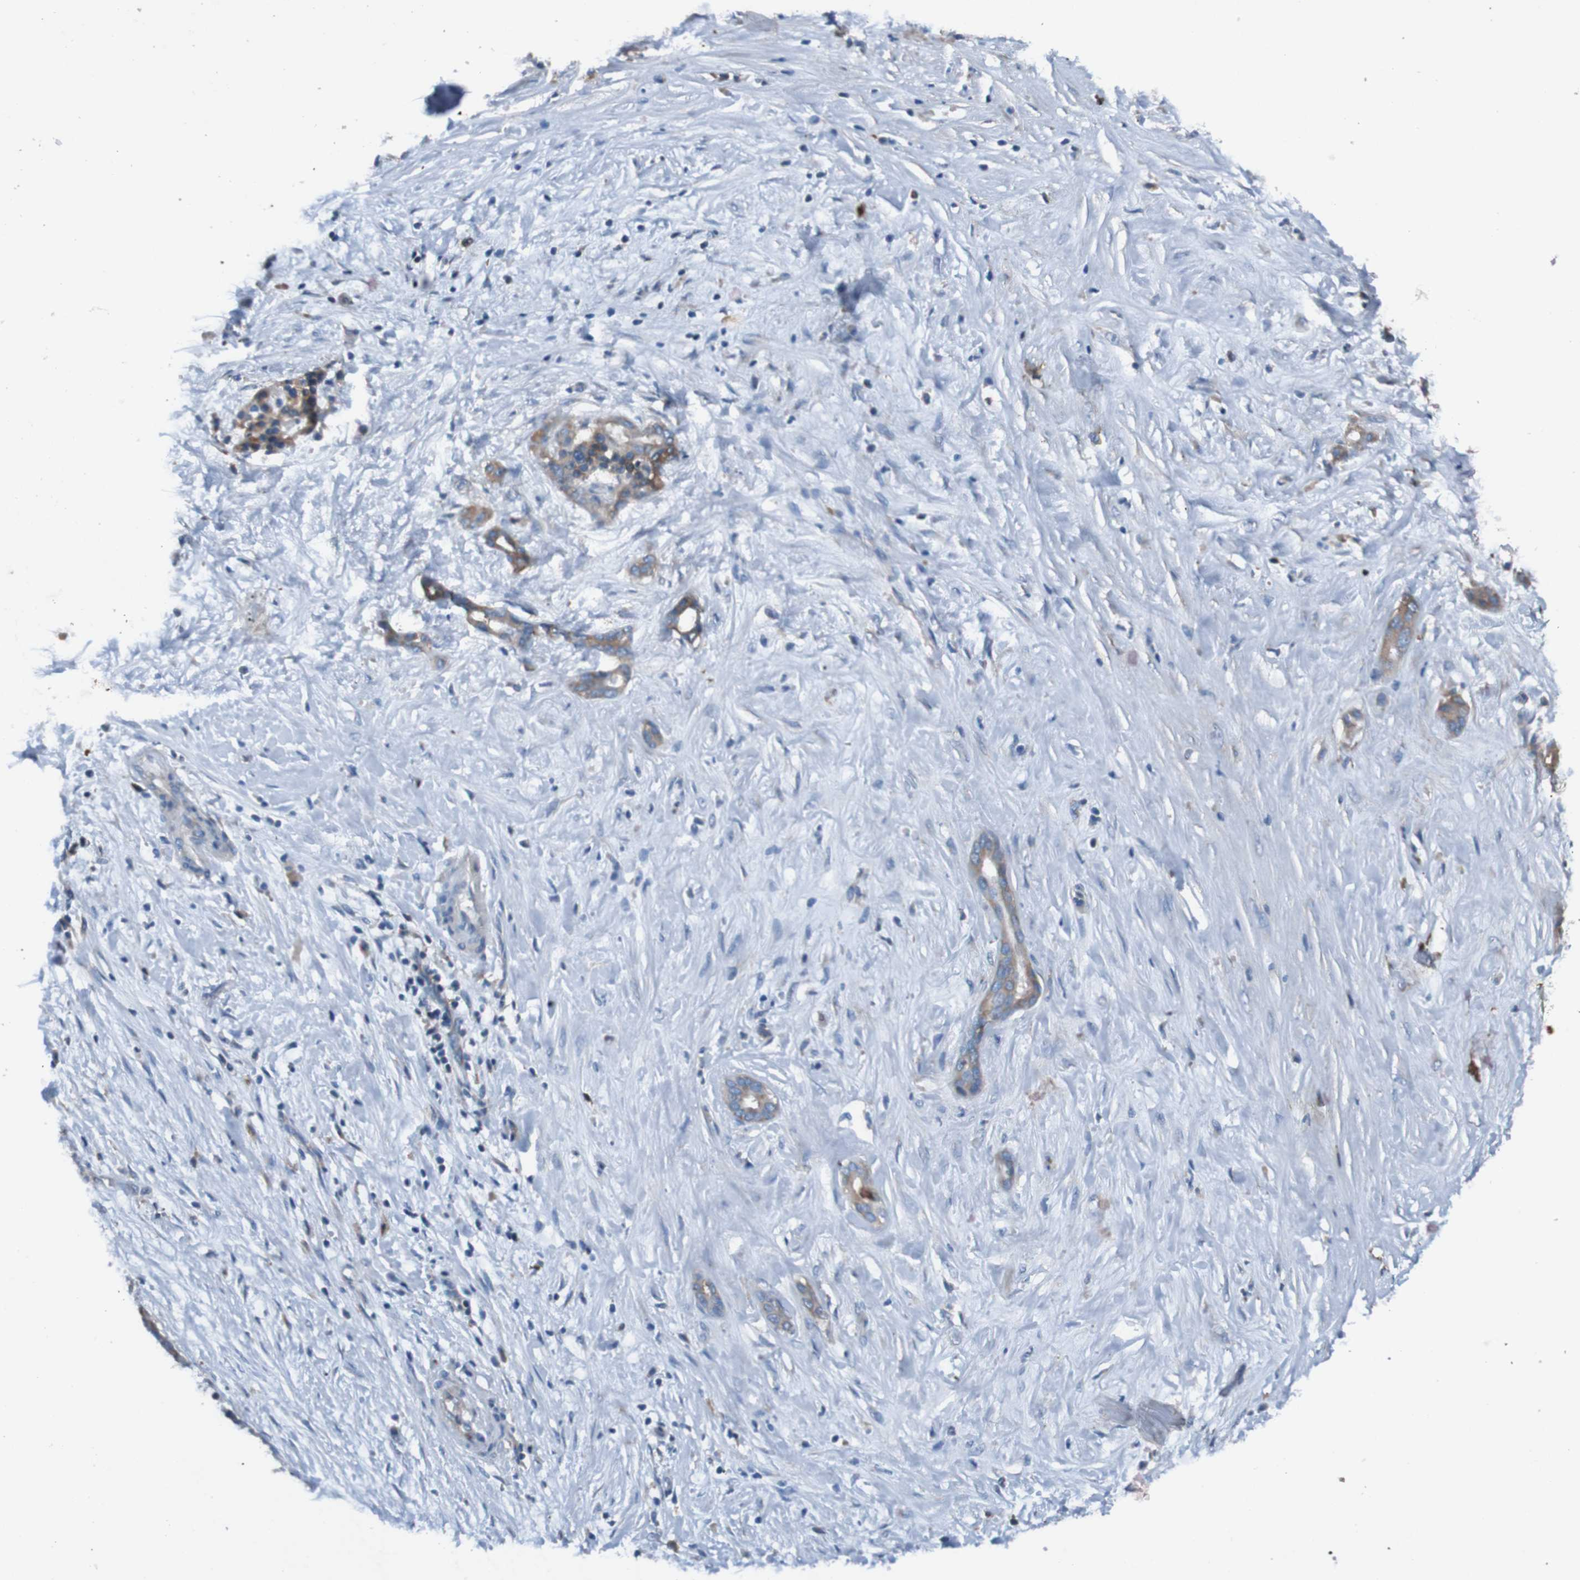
{"staining": {"intensity": "moderate", "quantity": ">75%", "location": "cytoplasmic/membranous"}, "tissue": "pancreatic cancer", "cell_type": "Tumor cells", "image_type": "cancer", "snomed": [{"axis": "morphology", "description": "Adenocarcinoma, NOS"}, {"axis": "topography", "description": "Pancreas"}], "caption": "Immunohistochemistry (IHC) of pancreatic cancer (adenocarcinoma) demonstrates medium levels of moderate cytoplasmic/membranous staining in about >75% of tumor cells.", "gene": "RAB5B", "patient": {"sex": "male", "age": 41}}